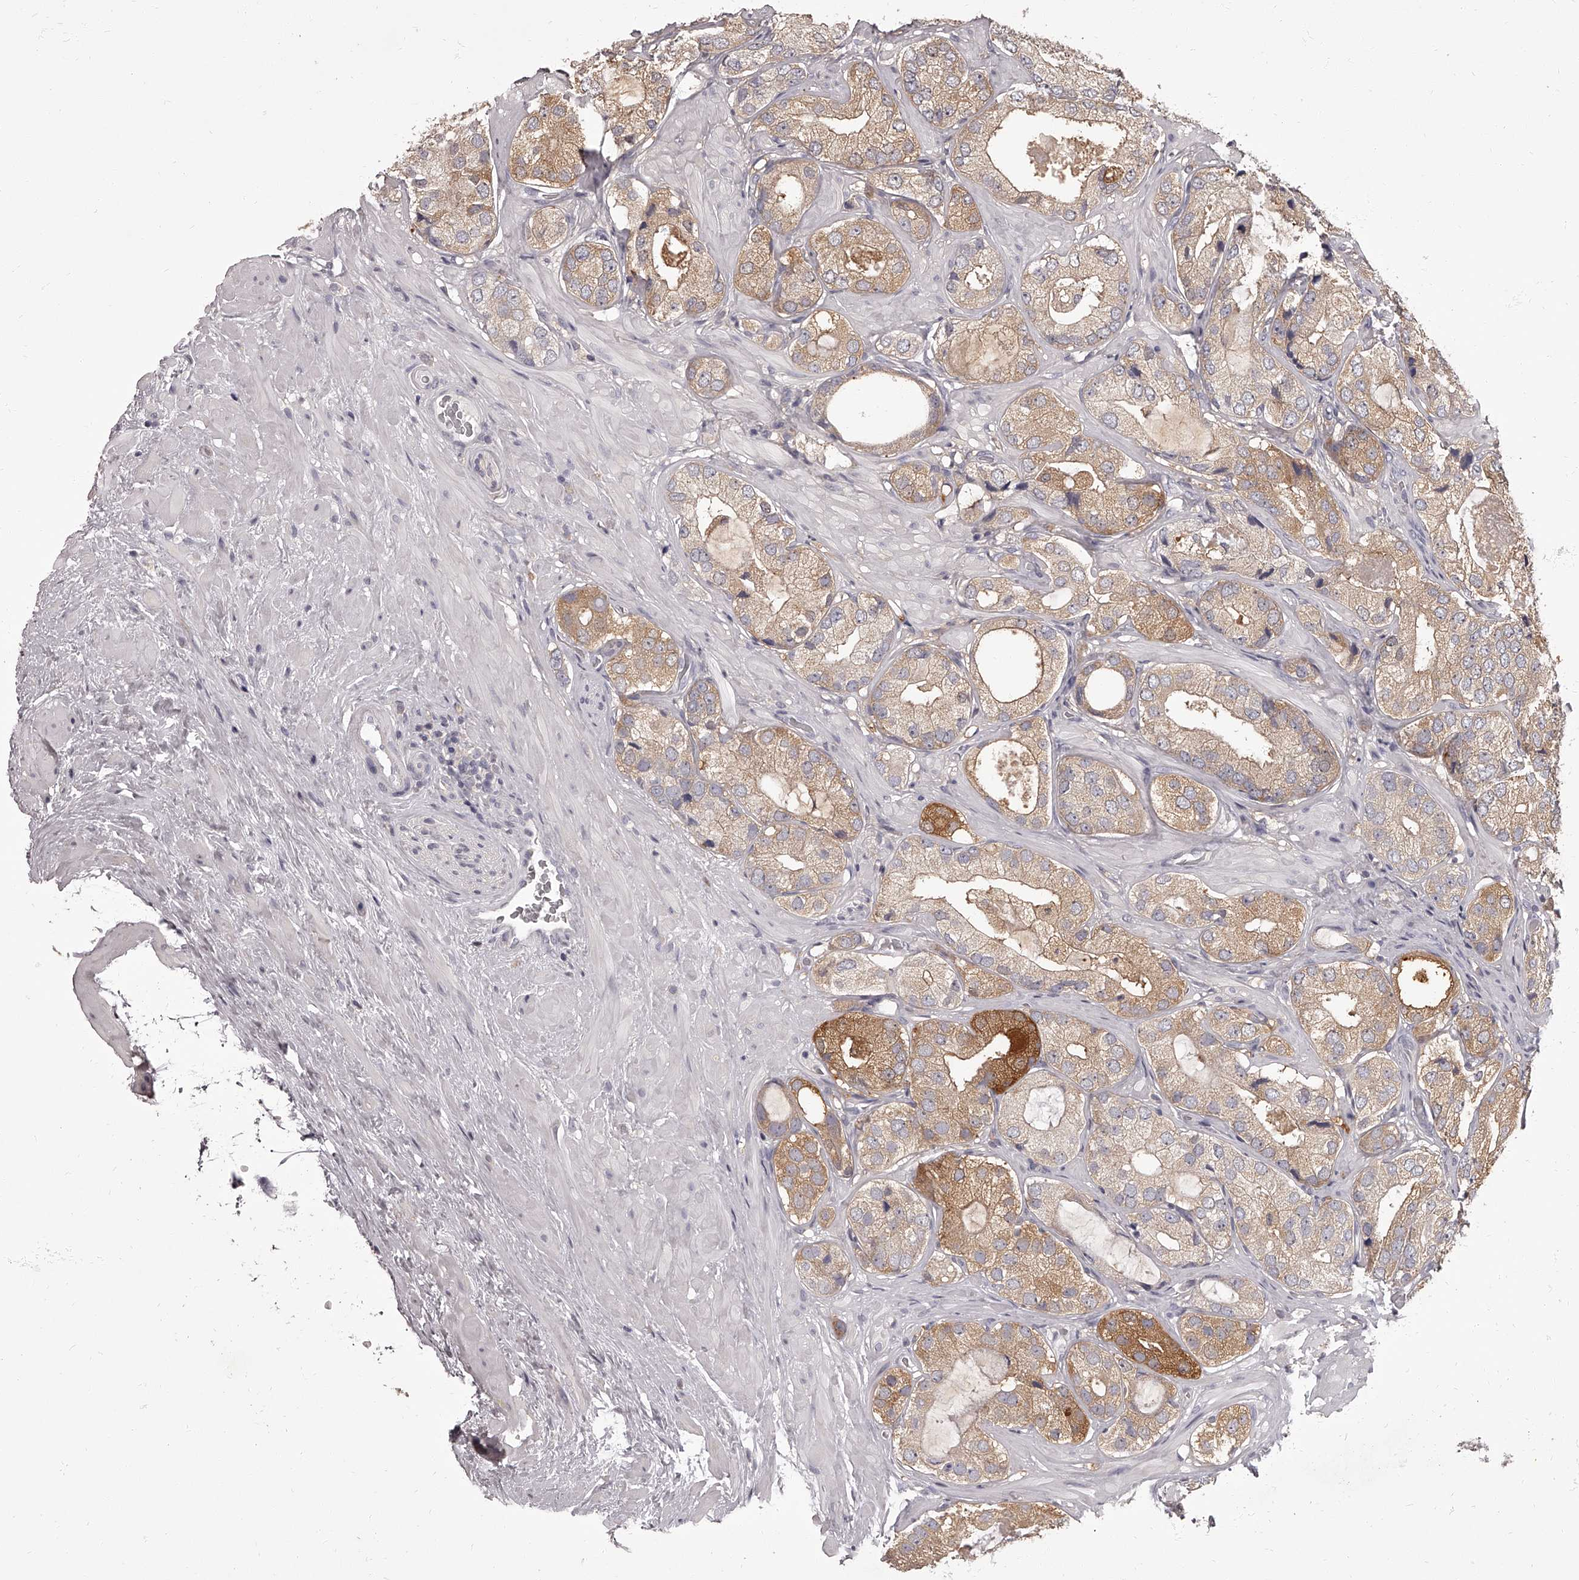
{"staining": {"intensity": "moderate", "quantity": "<25%", "location": "cytoplasmic/membranous"}, "tissue": "prostate cancer", "cell_type": "Tumor cells", "image_type": "cancer", "snomed": [{"axis": "morphology", "description": "Adenocarcinoma, High grade"}, {"axis": "topography", "description": "Prostate"}], "caption": "There is low levels of moderate cytoplasmic/membranous staining in tumor cells of prostate high-grade adenocarcinoma, as demonstrated by immunohistochemical staining (brown color).", "gene": "APEH", "patient": {"sex": "male", "age": 59}}